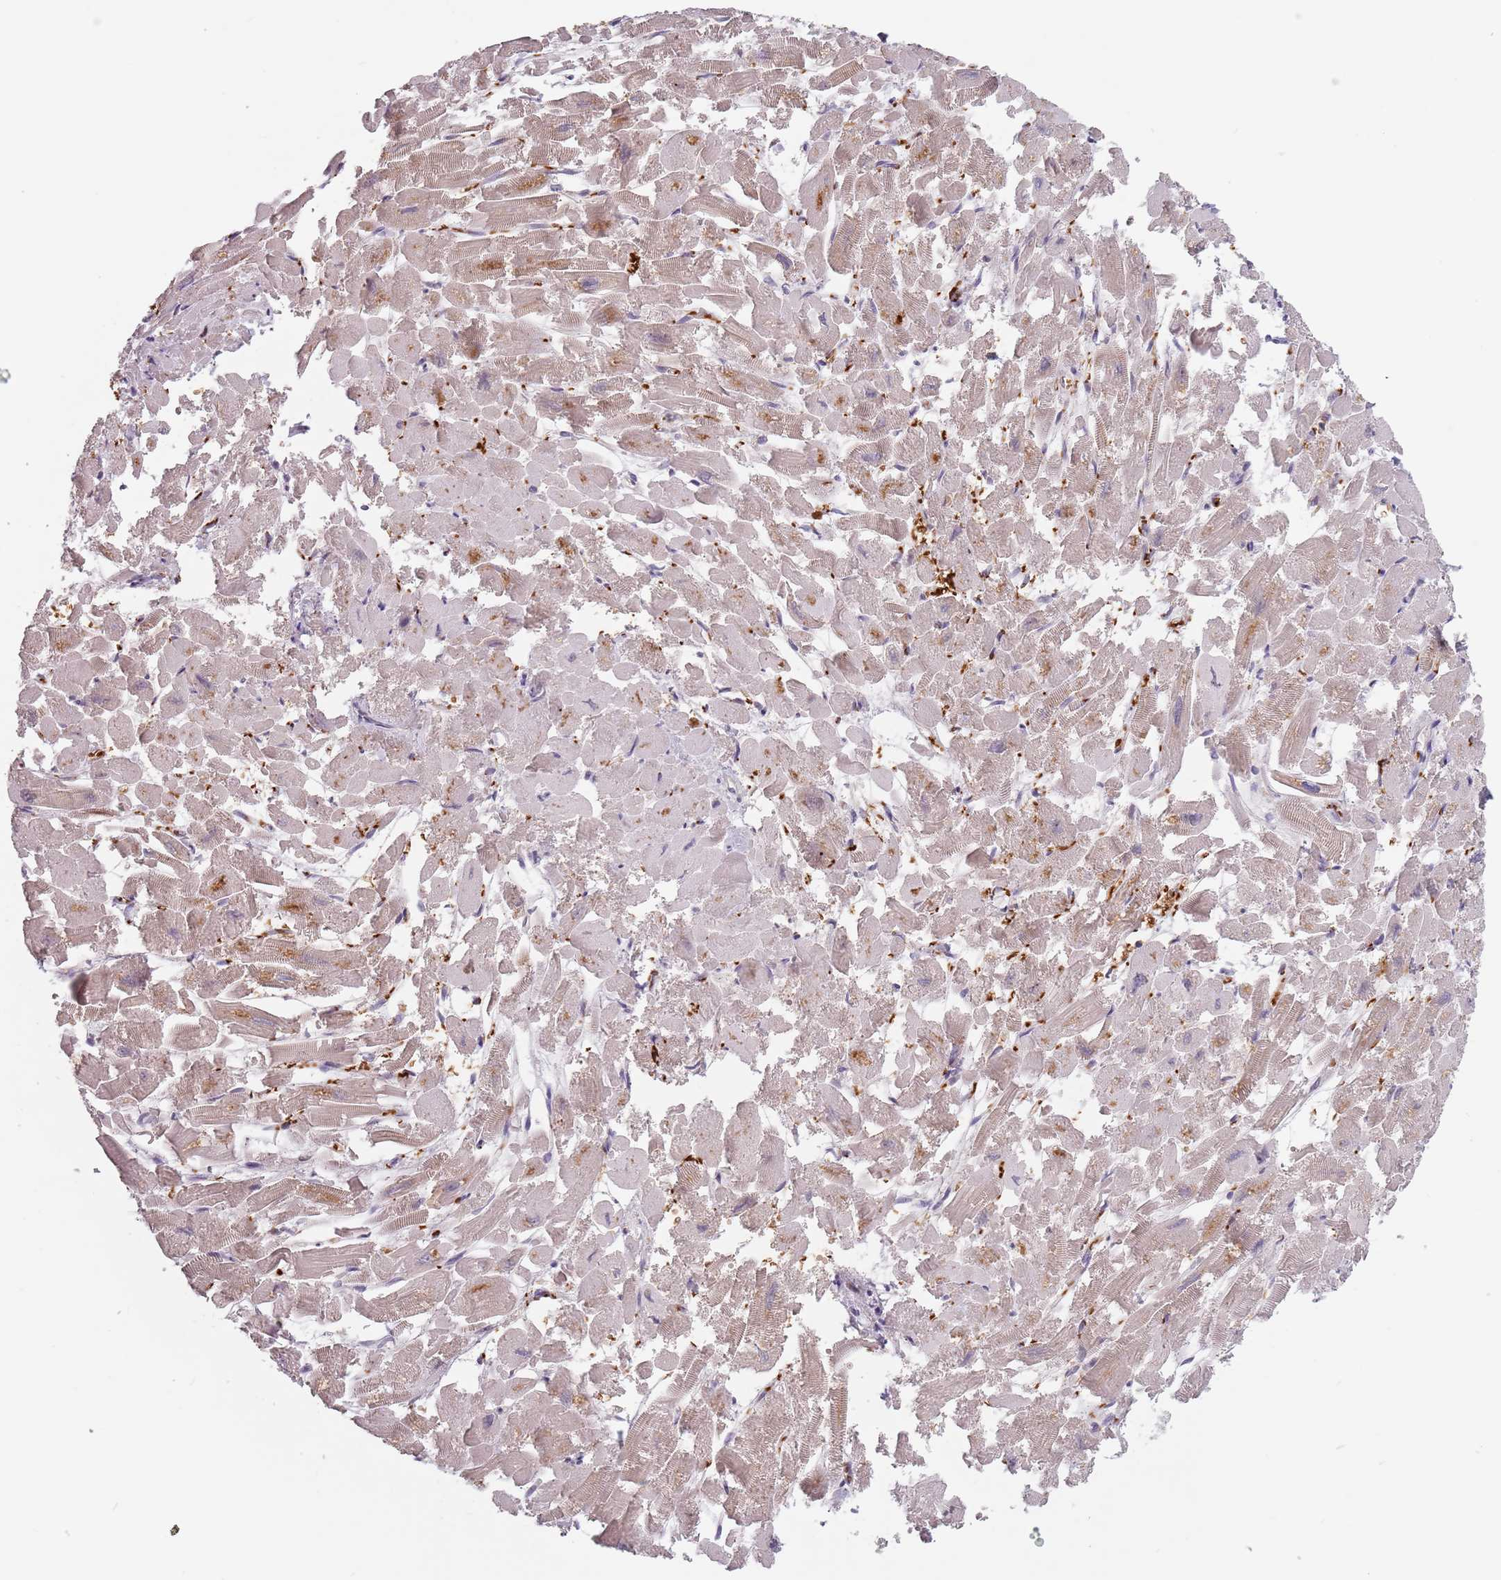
{"staining": {"intensity": "weak", "quantity": "25%-75%", "location": "cytoplasmic/membranous"}, "tissue": "heart muscle", "cell_type": "Cardiomyocytes", "image_type": "normal", "snomed": [{"axis": "morphology", "description": "Normal tissue, NOS"}, {"axis": "topography", "description": "Heart"}], "caption": "DAB (3,3'-diaminobenzidine) immunohistochemical staining of benign heart muscle reveals weak cytoplasmic/membranous protein expression in about 25%-75% of cardiomyocytes. (Brightfield microscopy of DAB IHC at high magnification).", "gene": "ASB13", "patient": {"sex": "male", "age": 54}}